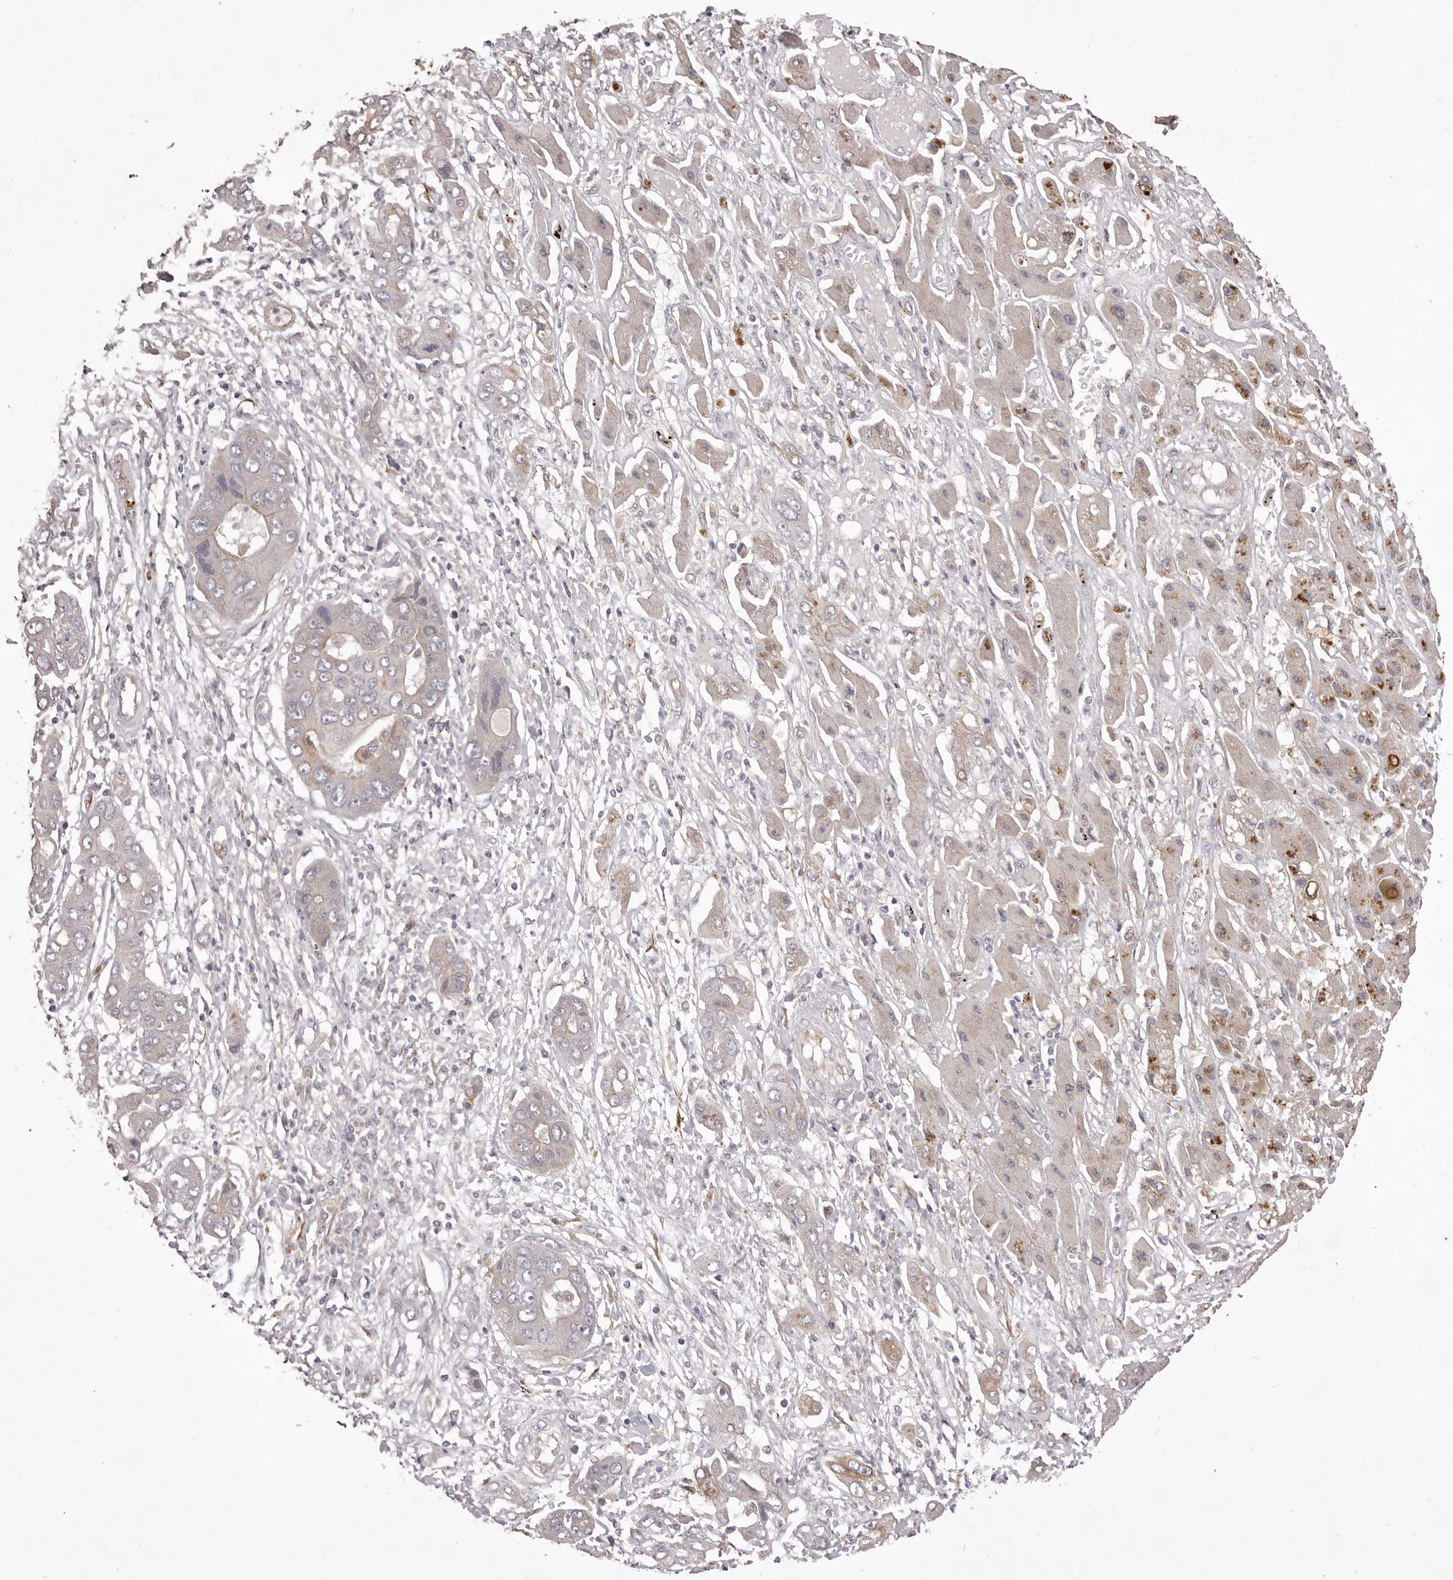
{"staining": {"intensity": "negative", "quantity": "none", "location": "none"}, "tissue": "liver cancer", "cell_type": "Tumor cells", "image_type": "cancer", "snomed": [{"axis": "morphology", "description": "Cholangiocarcinoma"}, {"axis": "topography", "description": "Liver"}], "caption": "A photomicrograph of liver cancer stained for a protein shows no brown staining in tumor cells.", "gene": "PNRC1", "patient": {"sex": "male", "age": 67}}